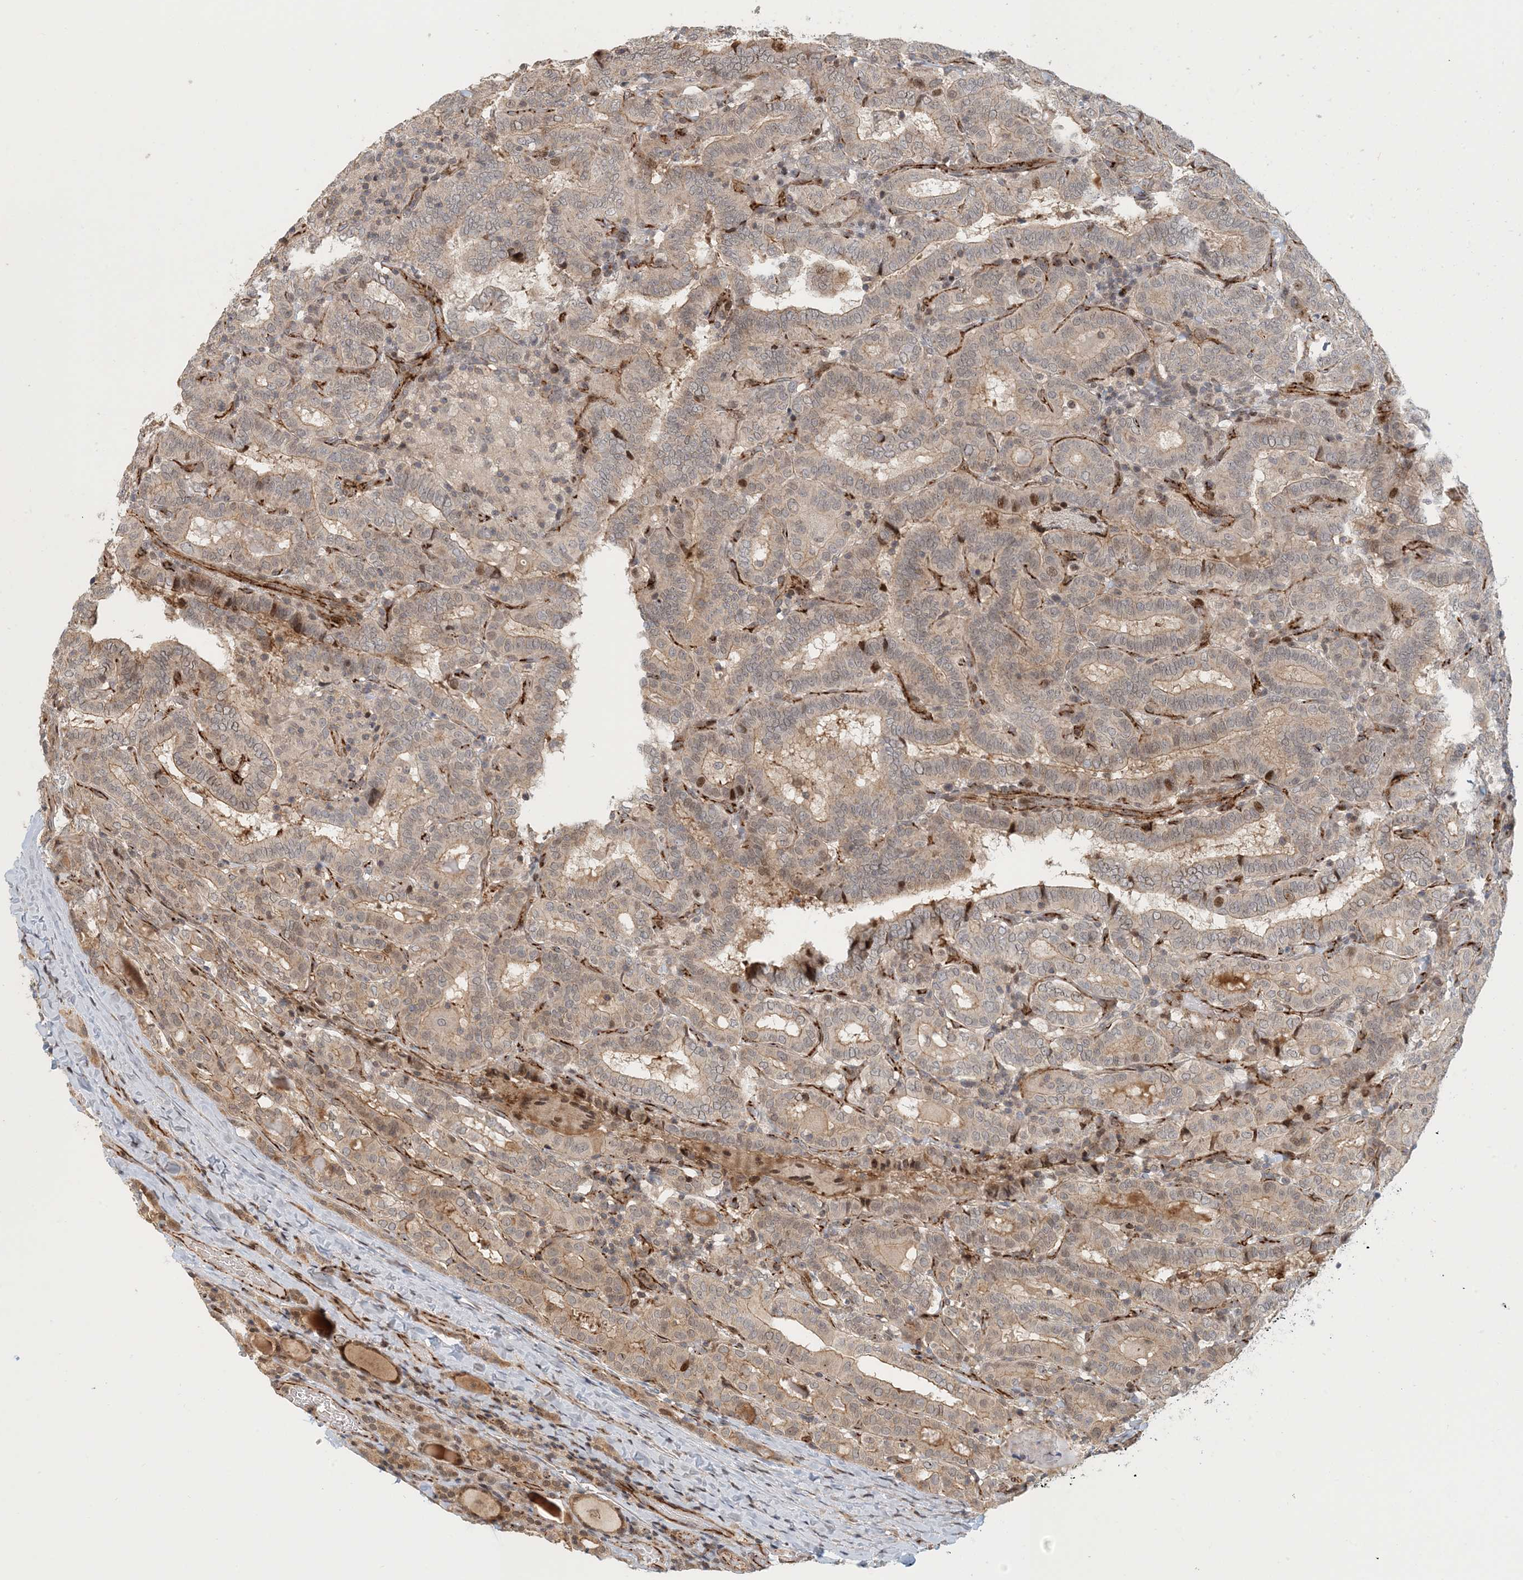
{"staining": {"intensity": "moderate", "quantity": "<25%", "location": "nuclear"}, "tissue": "thyroid cancer", "cell_type": "Tumor cells", "image_type": "cancer", "snomed": [{"axis": "morphology", "description": "Papillary adenocarcinoma, NOS"}, {"axis": "topography", "description": "Thyroid gland"}], "caption": "Human thyroid papillary adenocarcinoma stained with a brown dye reveals moderate nuclear positive positivity in about <25% of tumor cells.", "gene": "MAPKBP1", "patient": {"sex": "female", "age": 72}}